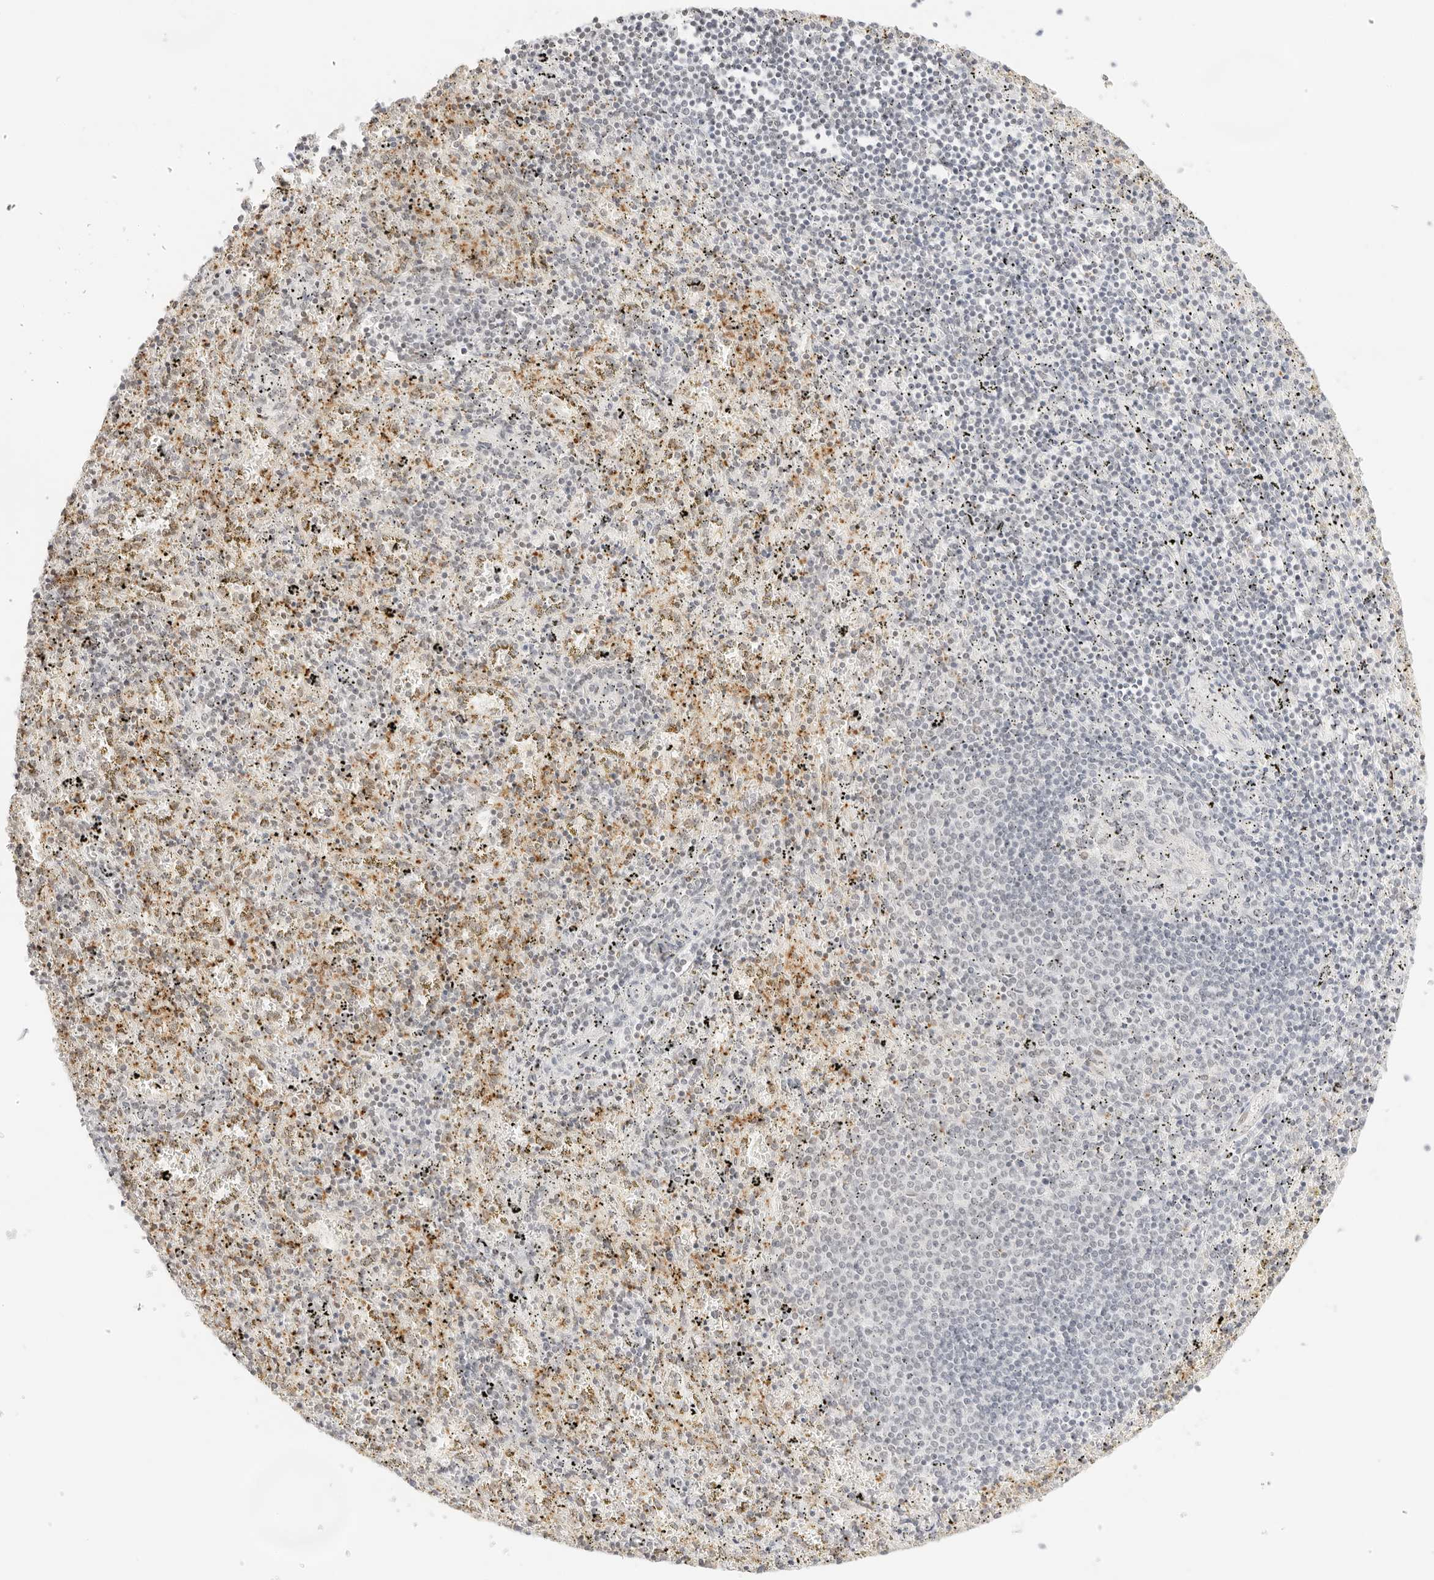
{"staining": {"intensity": "moderate", "quantity": "<25%", "location": "cytoplasmic/membranous"}, "tissue": "spleen", "cell_type": "Cells in red pulp", "image_type": "normal", "snomed": [{"axis": "morphology", "description": "Normal tissue, NOS"}, {"axis": "topography", "description": "Spleen"}], "caption": "High-power microscopy captured an IHC histopathology image of unremarkable spleen, revealing moderate cytoplasmic/membranous staining in approximately <25% of cells in red pulp.", "gene": "GNAS", "patient": {"sex": "male", "age": 11}}